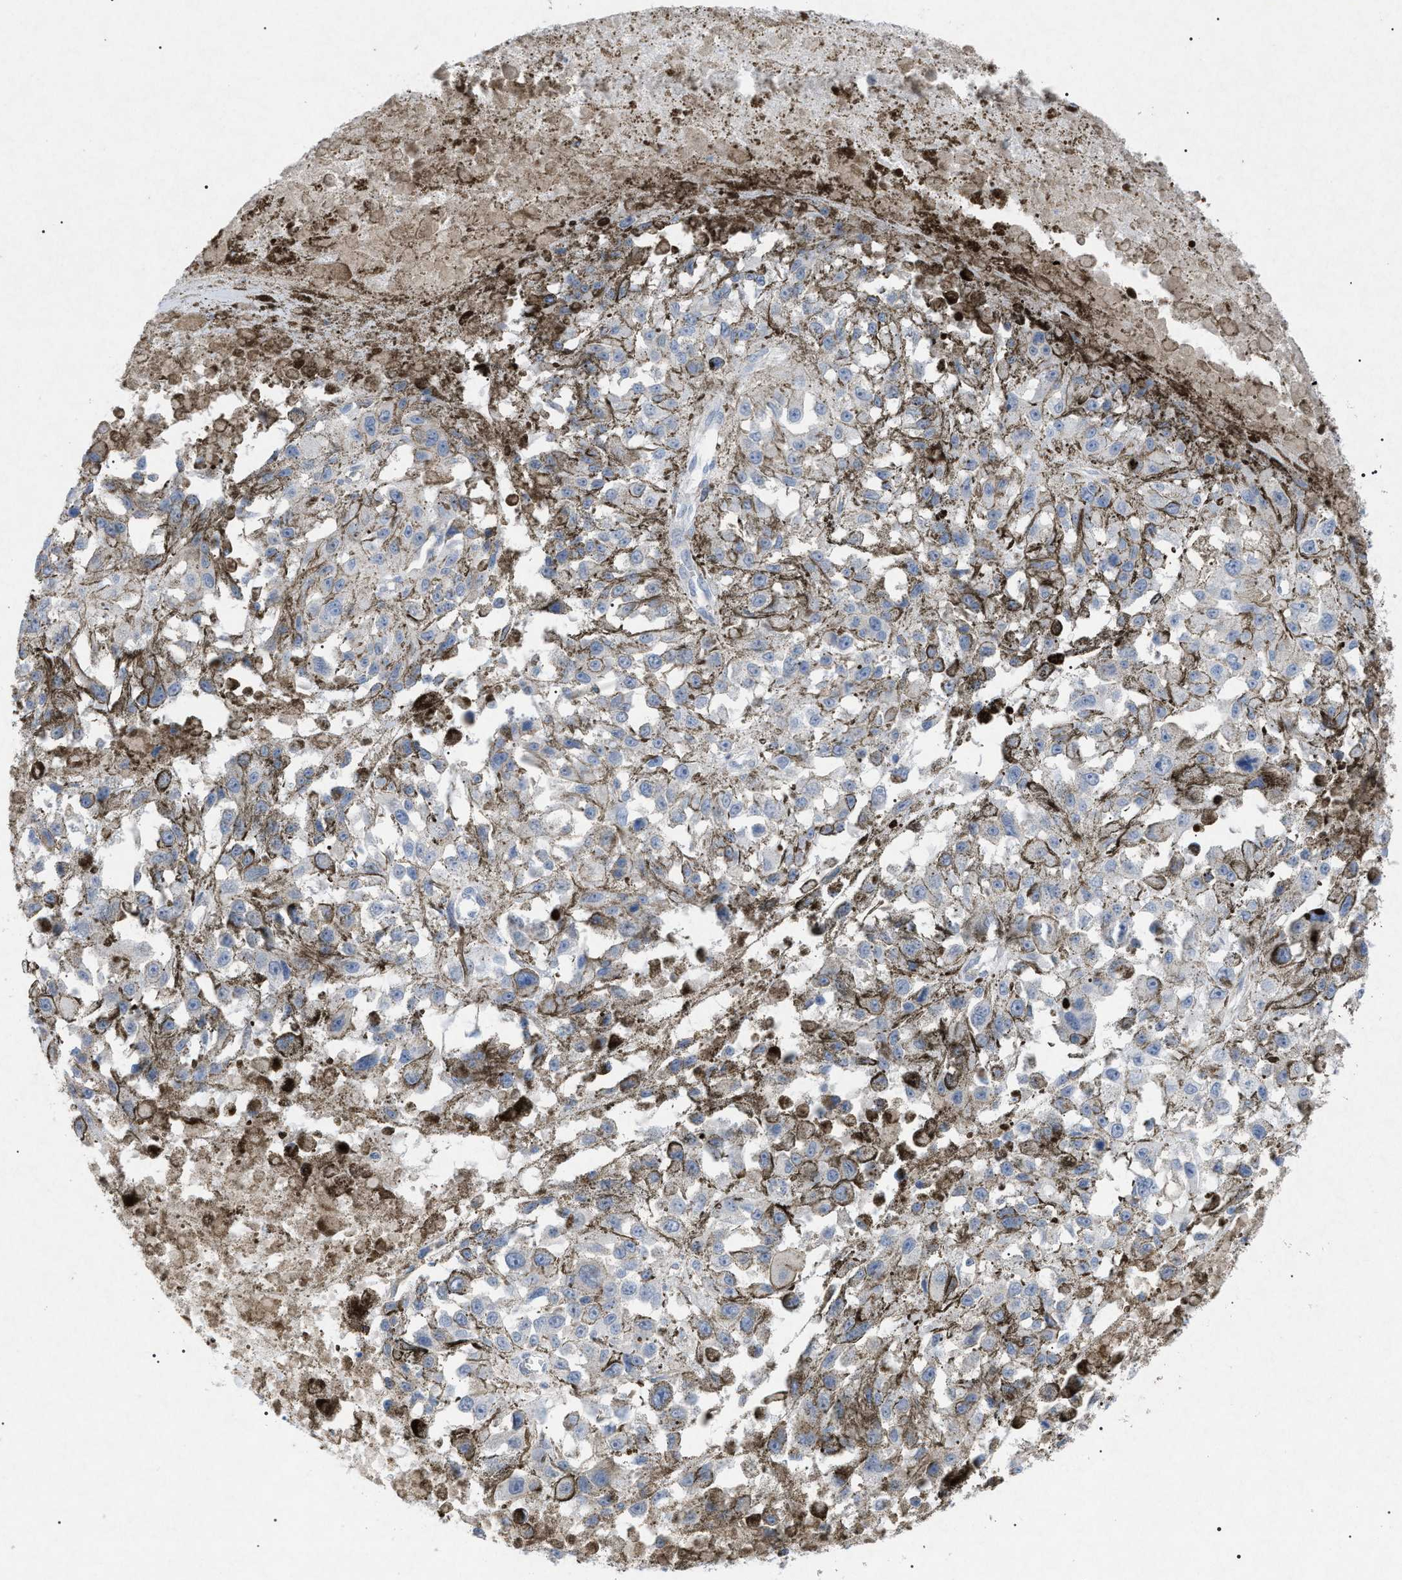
{"staining": {"intensity": "negative", "quantity": "none", "location": "none"}, "tissue": "melanoma", "cell_type": "Tumor cells", "image_type": "cancer", "snomed": [{"axis": "morphology", "description": "Malignant melanoma, Metastatic site"}, {"axis": "topography", "description": "Lymph node"}], "caption": "This is an IHC image of melanoma. There is no expression in tumor cells.", "gene": "ADAMTS1", "patient": {"sex": "male", "age": 59}}